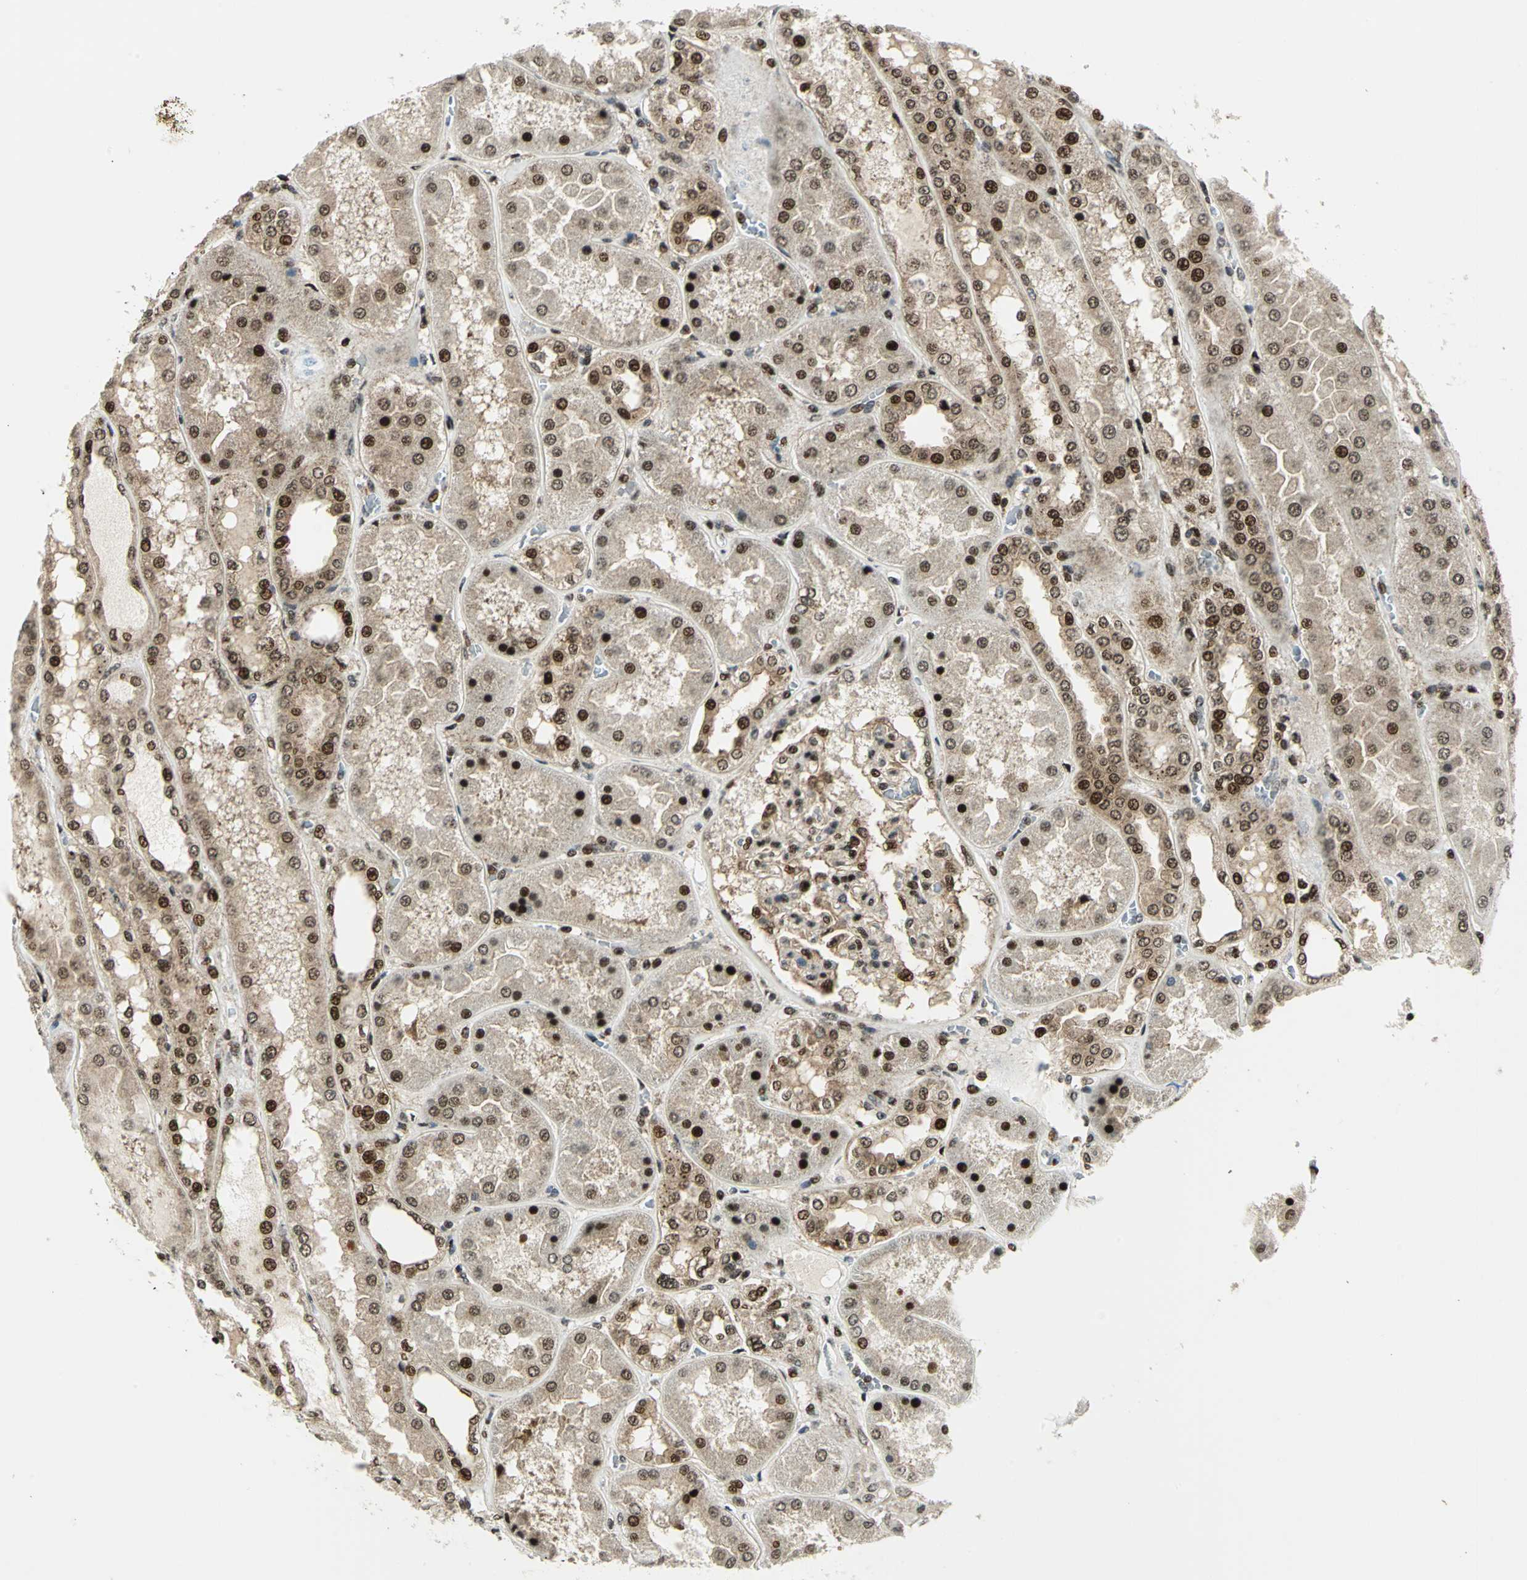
{"staining": {"intensity": "strong", "quantity": ">75%", "location": "cytoplasmic/membranous,nuclear"}, "tissue": "kidney", "cell_type": "Cells in glomeruli", "image_type": "normal", "snomed": [{"axis": "morphology", "description": "Normal tissue, NOS"}, {"axis": "topography", "description": "Kidney"}], "caption": "High-magnification brightfield microscopy of unremarkable kidney stained with DAB (3,3'-diaminobenzidine) (brown) and counterstained with hematoxylin (blue). cells in glomeruli exhibit strong cytoplasmic/membranous,nuclear positivity is appreciated in about>75% of cells.", "gene": "COPS5", "patient": {"sex": "female", "age": 56}}